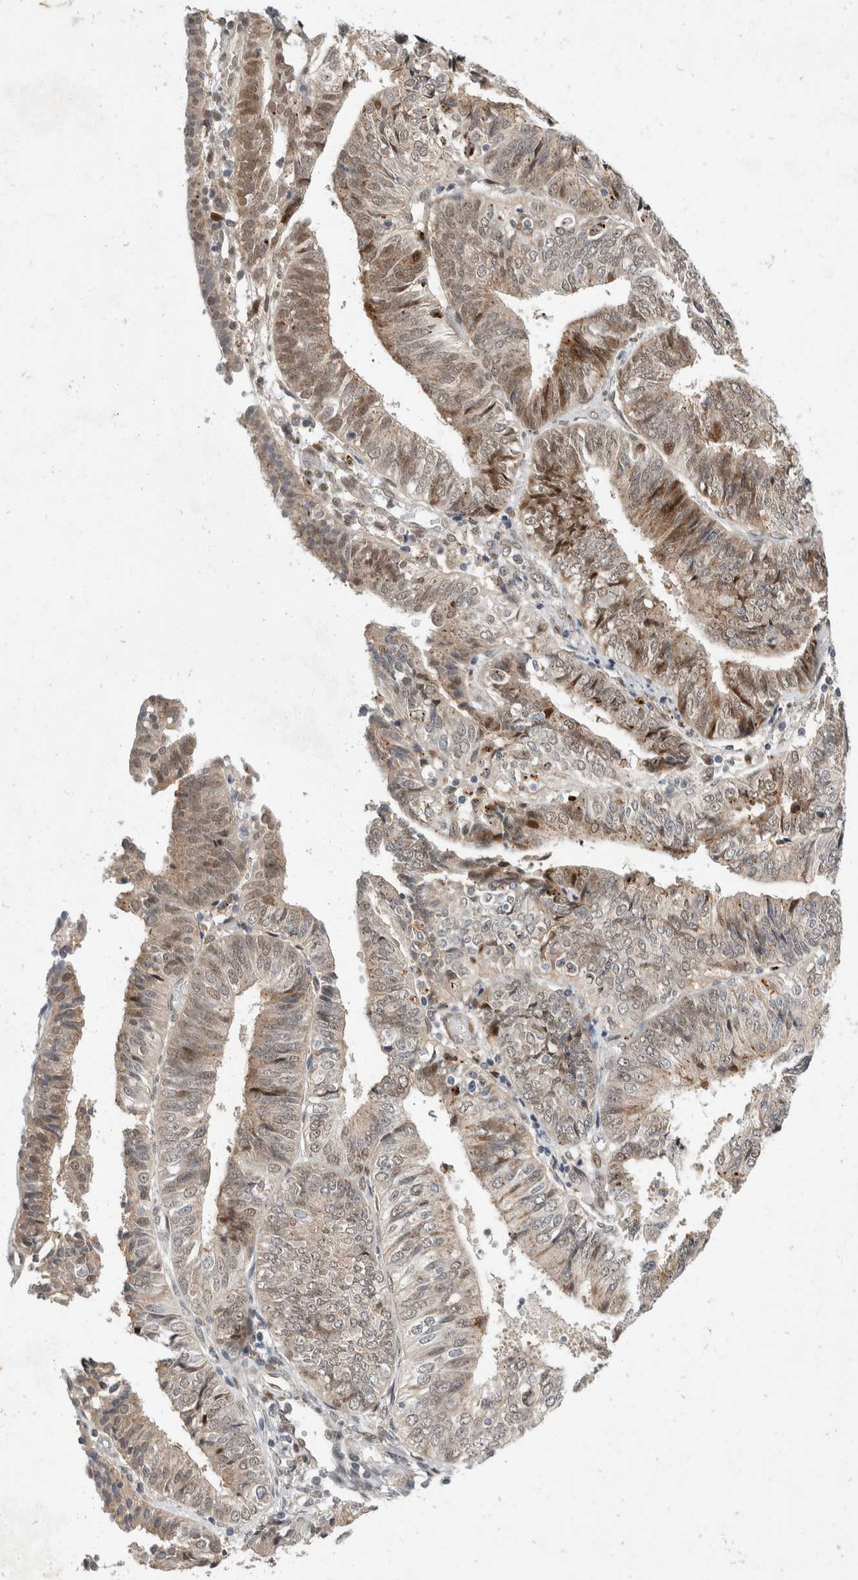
{"staining": {"intensity": "moderate", "quantity": ">75%", "location": "cytoplasmic/membranous,nuclear"}, "tissue": "endometrial cancer", "cell_type": "Tumor cells", "image_type": "cancer", "snomed": [{"axis": "morphology", "description": "Adenocarcinoma, NOS"}, {"axis": "topography", "description": "Endometrium"}], "caption": "A brown stain shows moderate cytoplasmic/membranous and nuclear staining of a protein in endometrial cancer tumor cells.", "gene": "ZNF703", "patient": {"sex": "female", "age": 58}}